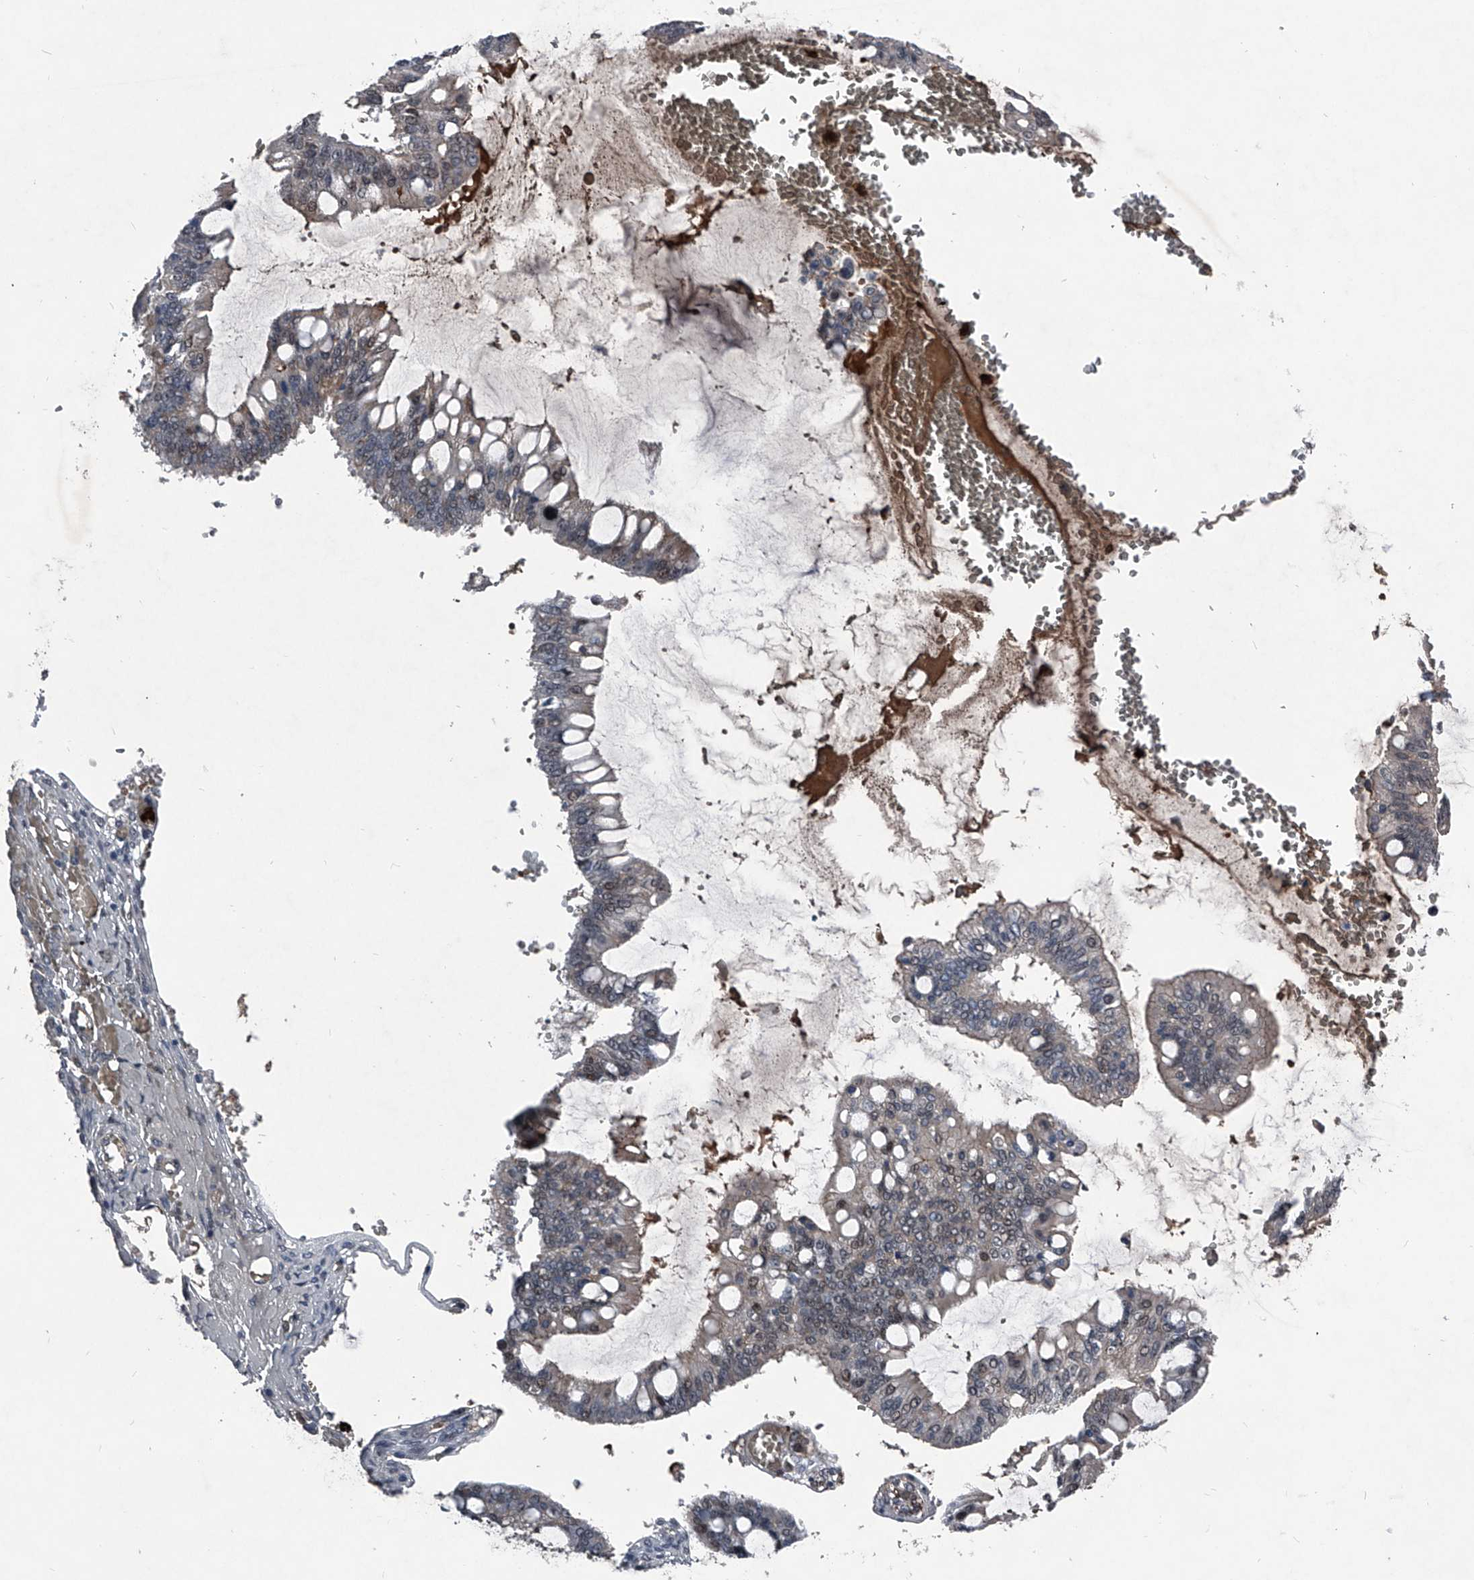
{"staining": {"intensity": "moderate", "quantity": "<25%", "location": "nuclear"}, "tissue": "ovarian cancer", "cell_type": "Tumor cells", "image_type": "cancer", "snomed": [{"axis": "morphology", "description": "Cystadenocarcinoma, mucinous, NOS"}, {"axis": "topography", "description": "Ovary"}], "caption": "A micrograph showing moderate nuclear expression in approximately <25% of tumor cells in ovarian mucinous cystadenocarcinoma, as visualized by brown immunohistochemical staining.", "gene": "MAPKAP1", "patient": {"sex": "female", "age": 73}}